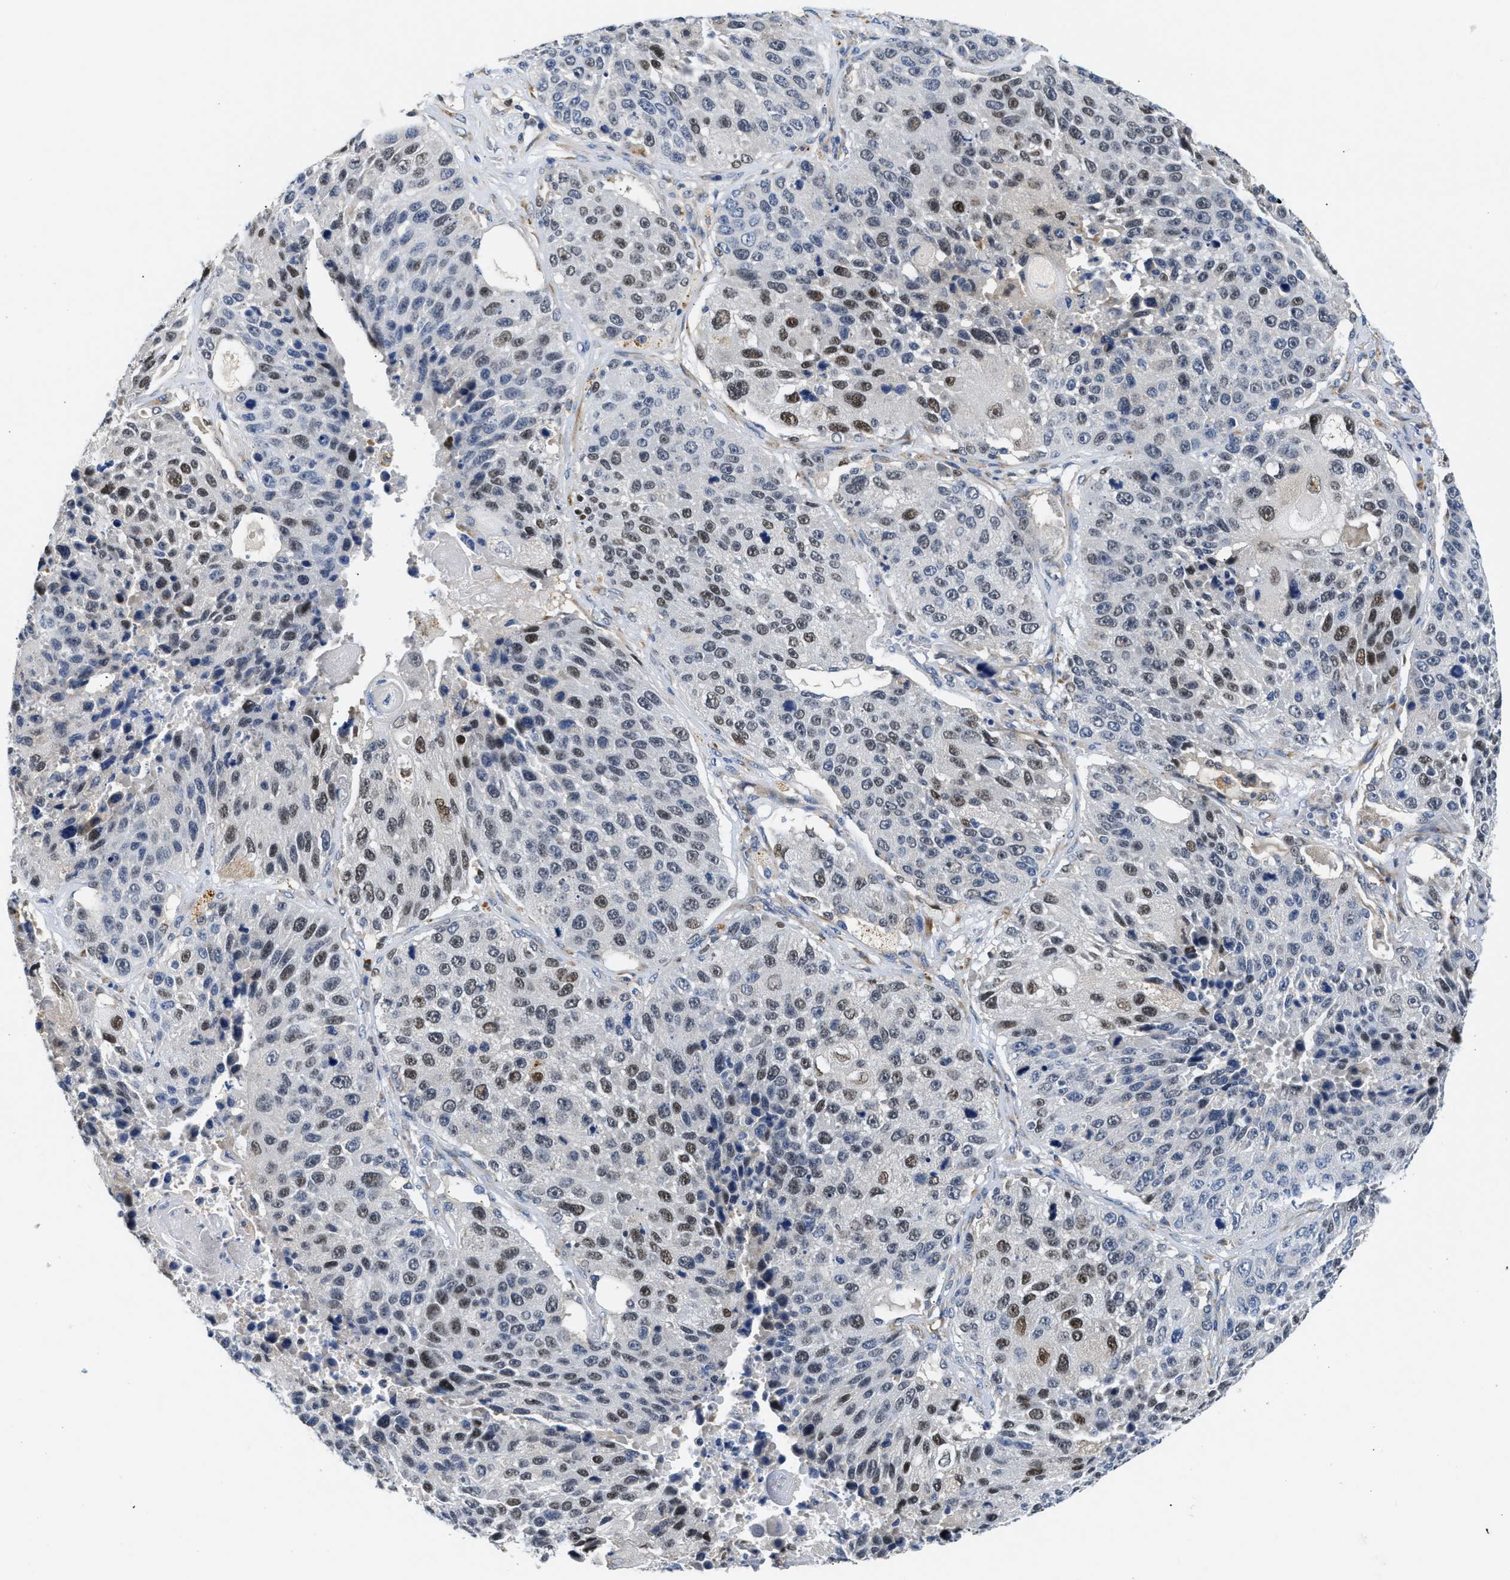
{"staining": {"intensity": "moderate", "quantity": "25%-75%", "location": "nuclear"}, "tissue": "lung cancer", "cell_type": "Tumor cells", "image_type": "cancer", "snomed": [{"axis": "morphology", "description": "Squamous cell carcinoma, NOS"}, {"axis": "topography", "description": "Lung"}], "caption": "An IHC micrograph of tumor tissue is shown. Protein staining in brown highlights moderate nuclear positivity in squamous cell carcinoma (lung) within tumor cells.", "gene": "PPM1L", "patient": {"sex": "male", "age": 61}}